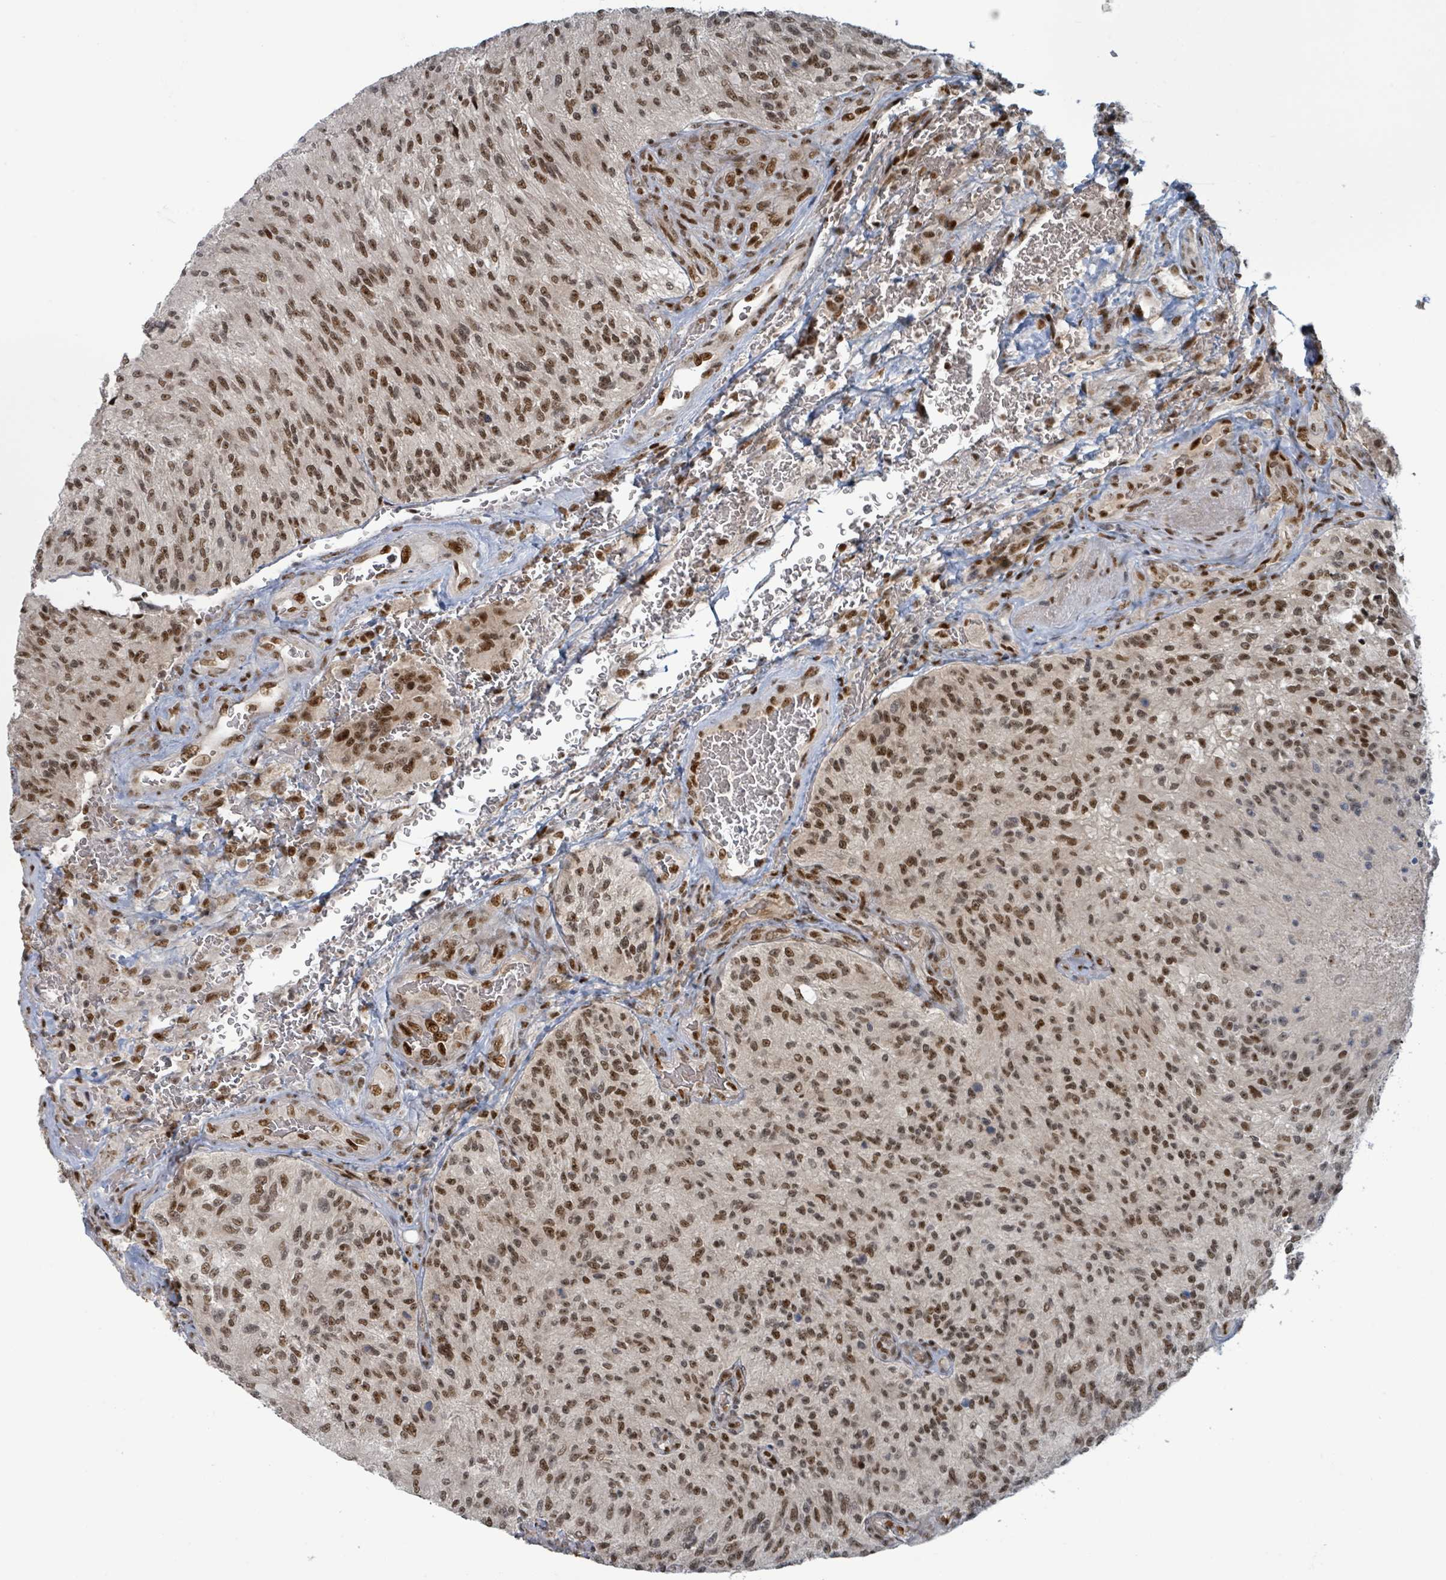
{"staining": {"intensity": "strong", "quantity": ">75%", "location": "nuclear"}, "tissue": "glioma", "cell_type": "Tumor cells", "image_type": "cancer", "snomed": [{"axis": "morphology", "description": "Normal tissue, NOS"}, {"axis": "morphology", "description": "Glioma, malignant, High grade"}, {"axis": "topography", "description": "Cerebral cortex"}], "caption": "Immunohistochemical staining of glioma demonstrates strong nuclear protein expression in approximately >75% of tumor cells.", "gene": "KLF3", "patient": {"sex": "male", "age": 56}}